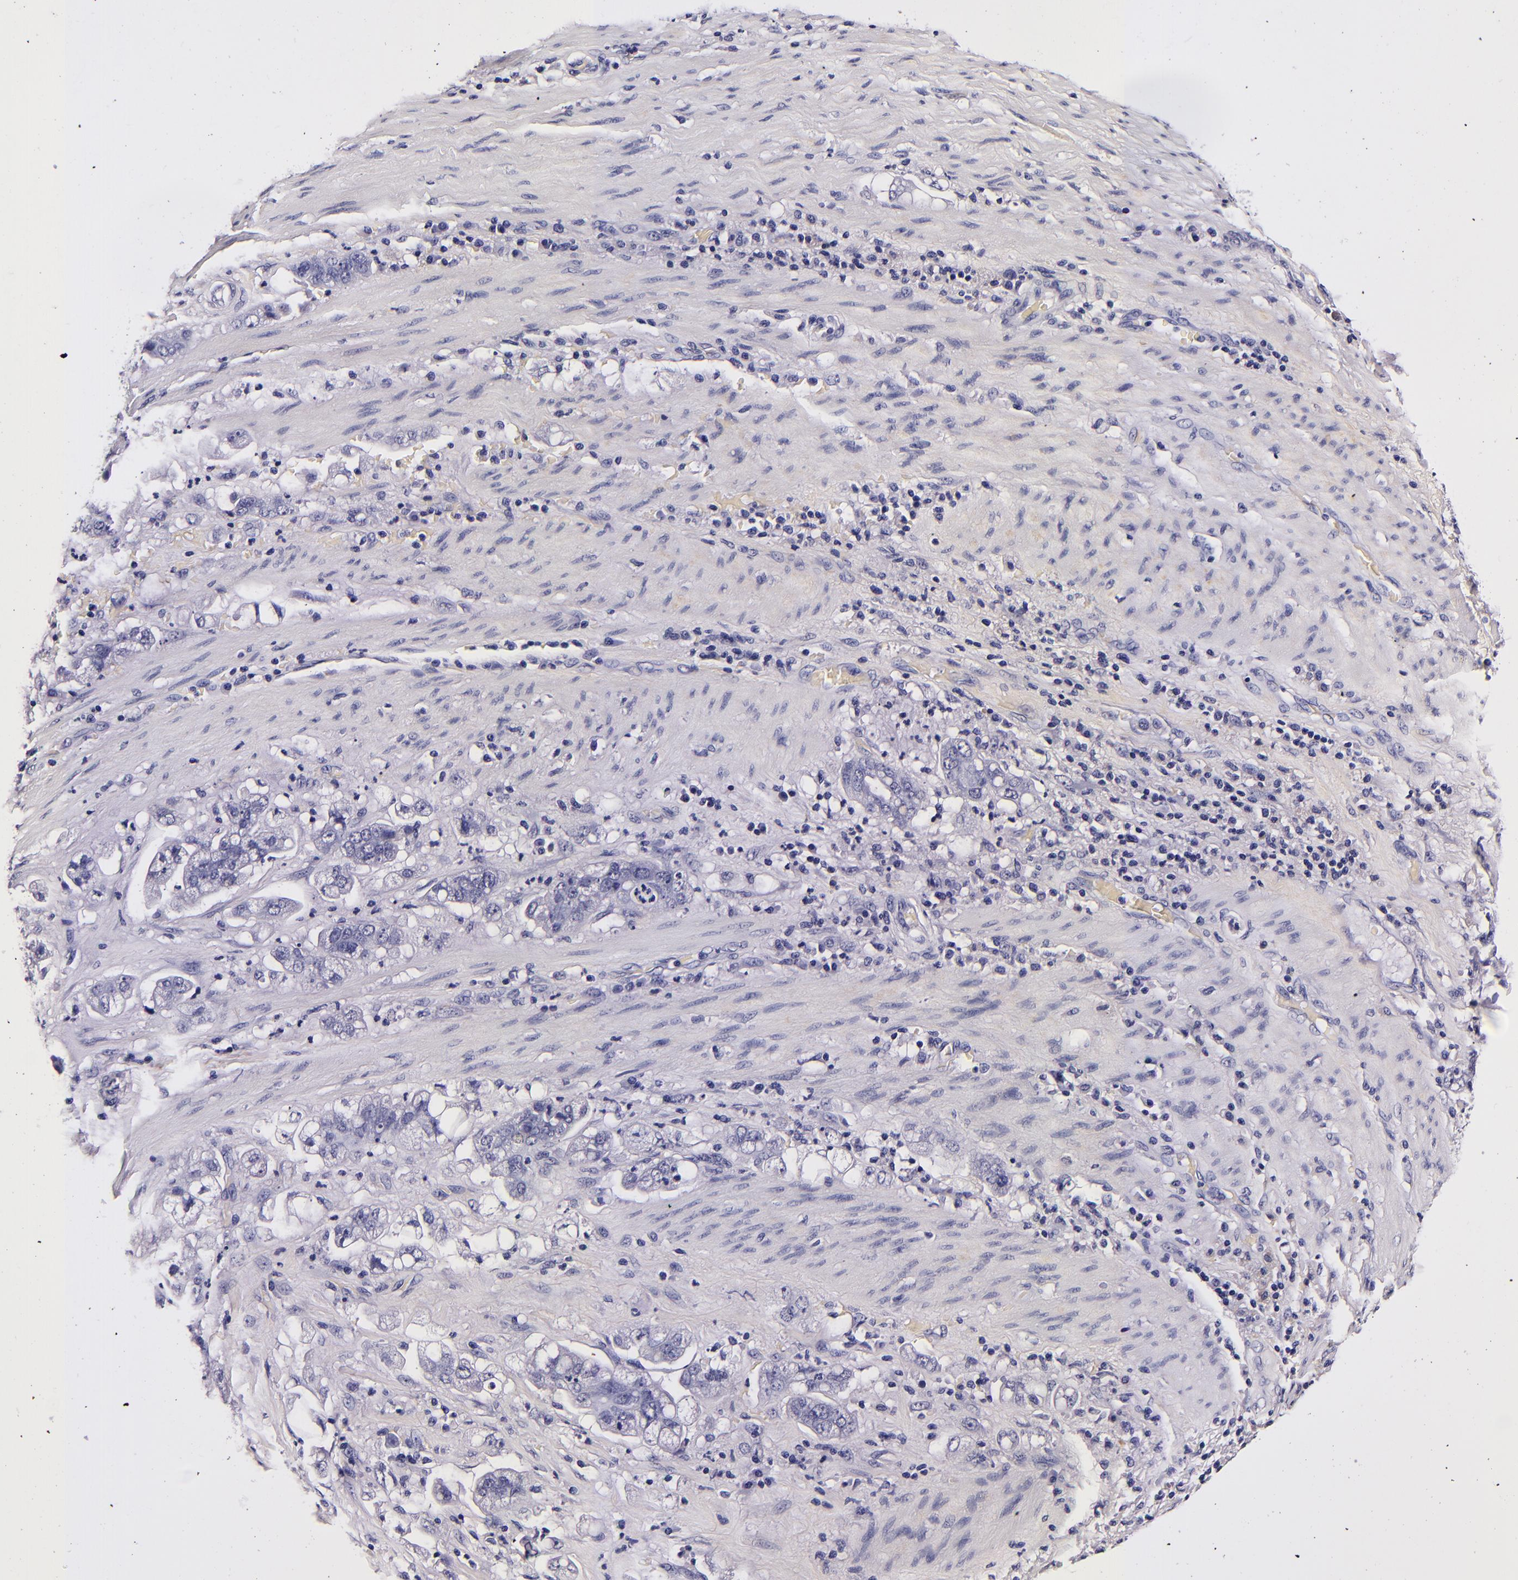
{"staining": {"intensity": "negative", "quantity": "none", "location": "none"}, "tissue": "stomach cancer", "cell_type": "Tumor cells", "image_type": "cancer", "snomed": [{"axis": "morphology", "description": "Adenocarcinoma, NOS"}, {"axis": "topography", "description": "Stomach"}], "caption": "Stomach adenocarcinoma was stained to show a protein in brown. There is no significant expression in tumor cells.", "gene": "FBN1", "patient": {"sex": "male", "age": 62}}